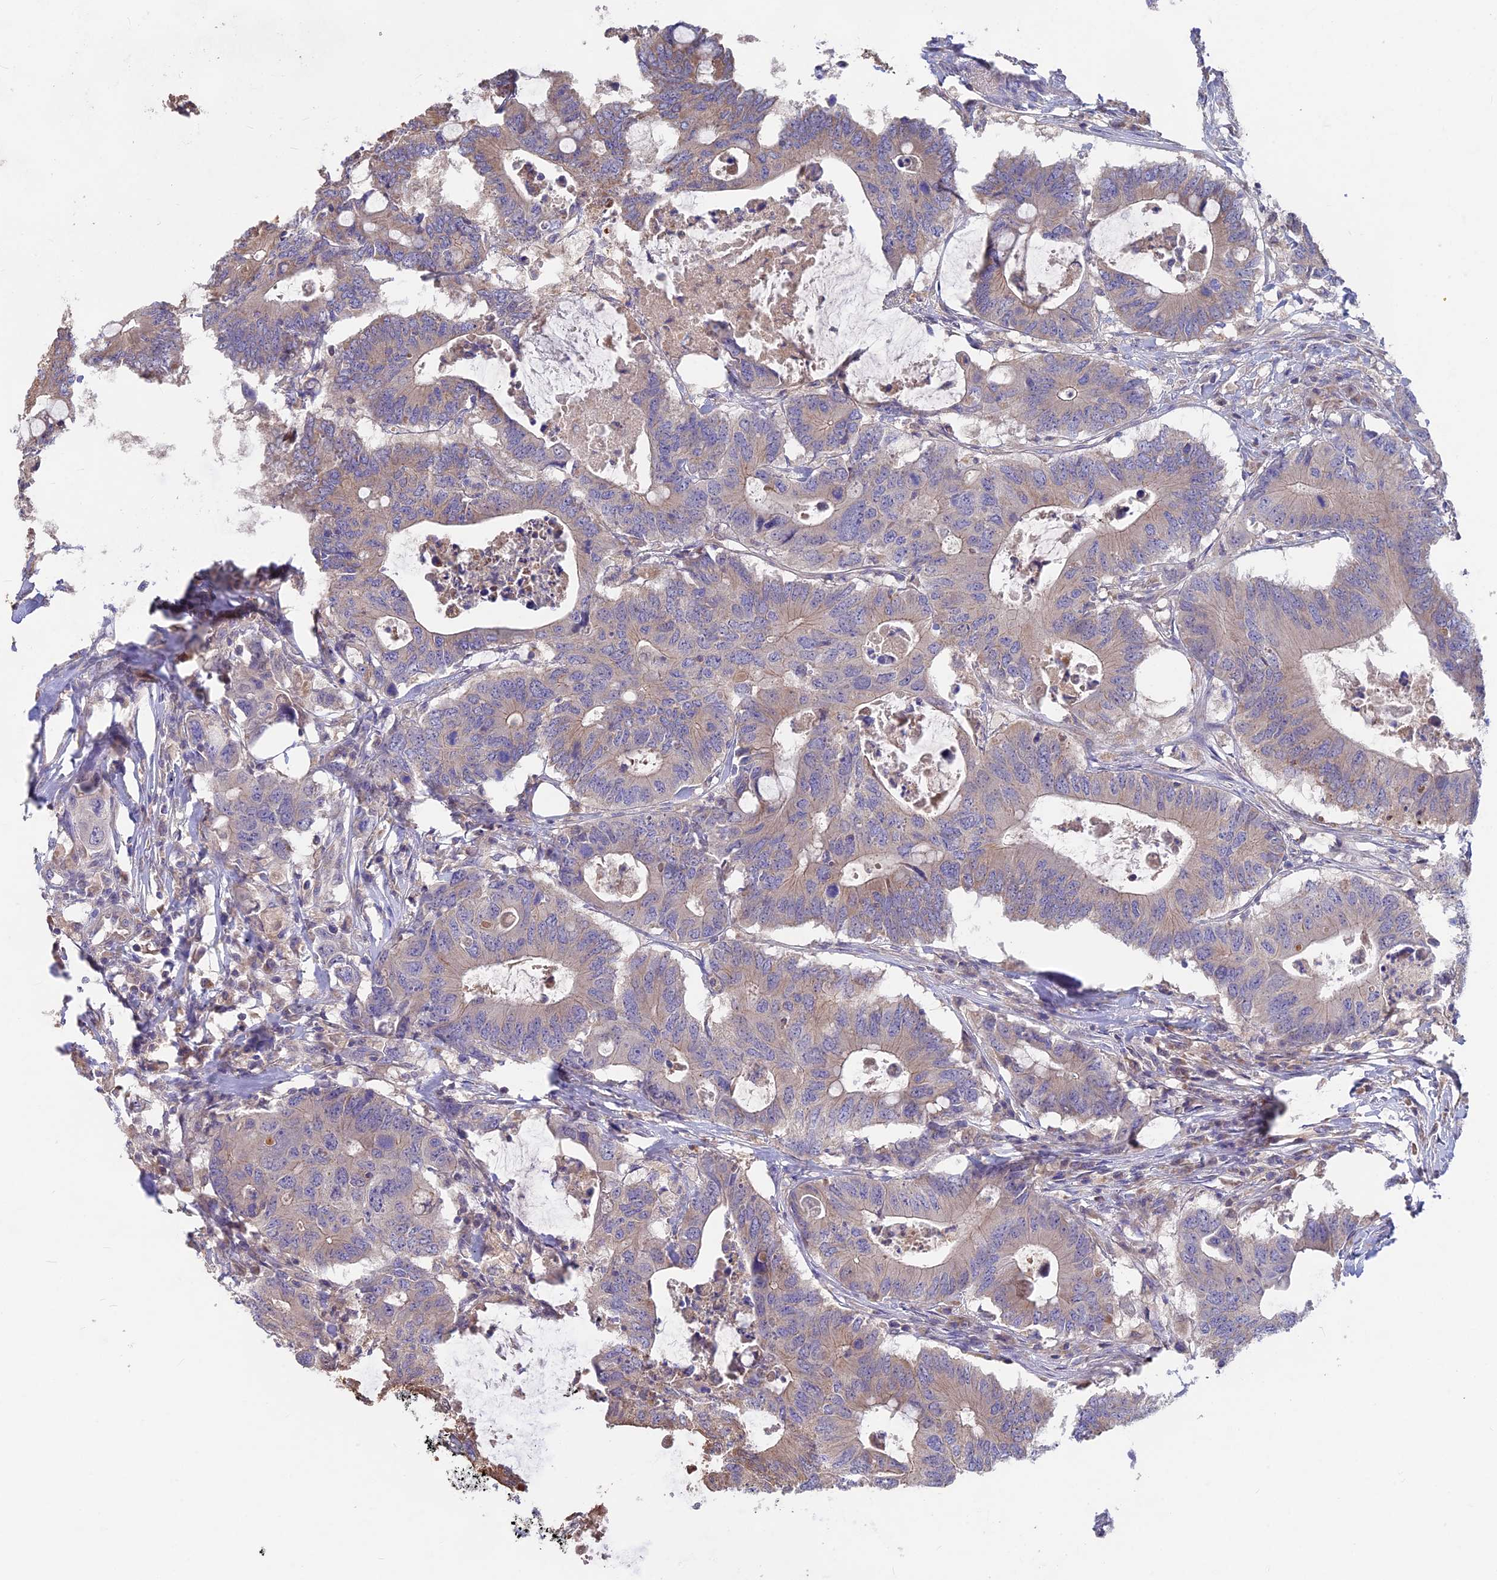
{"staining": {"intensity": "weak", "quantity": "25%-75%", "location": "cytoplasmic/membranous"}, "tissue": "colorectal cancer", "cell_type": "Tumor cells", "image_type": "cancer", "snomed": [{"axis": "morphology", "description": "Adenocarcinoma, NOS"}, {"axis": "topography", "description": "Colon"}], "caption": "Immunohistochemical staining of human adenocarcinoma (colorectal) reveals low levels of weak cytoplasmic/membranous protein staining in approximately 25%-75% of tumor cells. (DAB (3,3'-diaminobenzidine) = brown stain, brightfield microscopy at high magnification).", "gene": "PZP", "patient": {"sex": "male", "age": 71}}